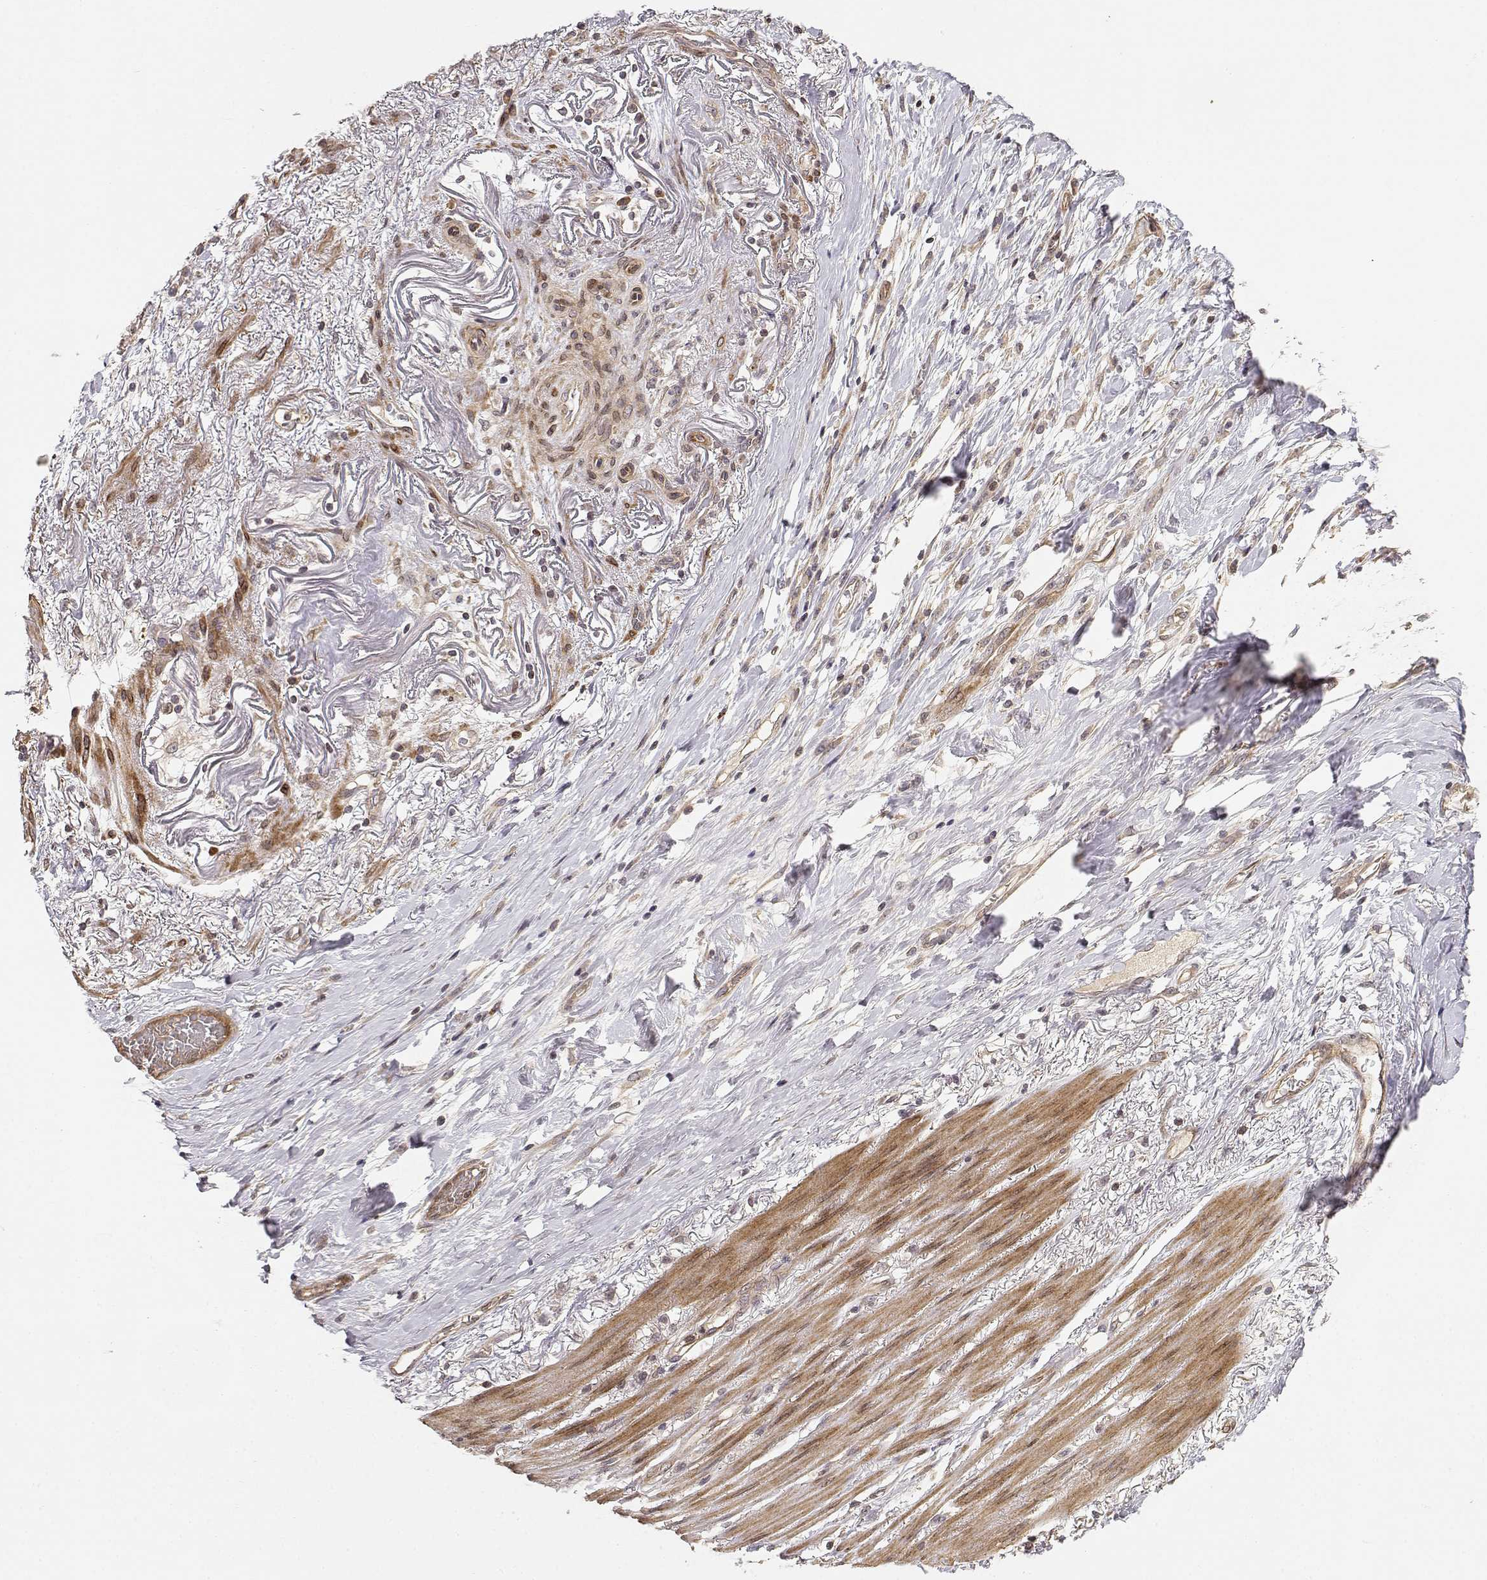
{"staining": {"intensity": "weak", "quantity": ">75%", "location": "cytoplasmic/membranous"}, "tissue": "stomach cancer", "cell_type": "Tumor cells", "image_type": "cancer", "snomed": [{"axis": "morphology", "description": "Adenocarcinoma, NOS"}, {"axis": "topography", "description": "Stomach"}], "caption": "IHC micrograph of neoplastic tissue: human stomach cancer stained using IHC shows low levels of weak protein expression localized specifically in the cytoplasmic/membranous of tumor cells, appearing as a cytoplasmic/membranous brown color.", "gene": "PICK1", "patient": {"sex": "female", "age": 84}}